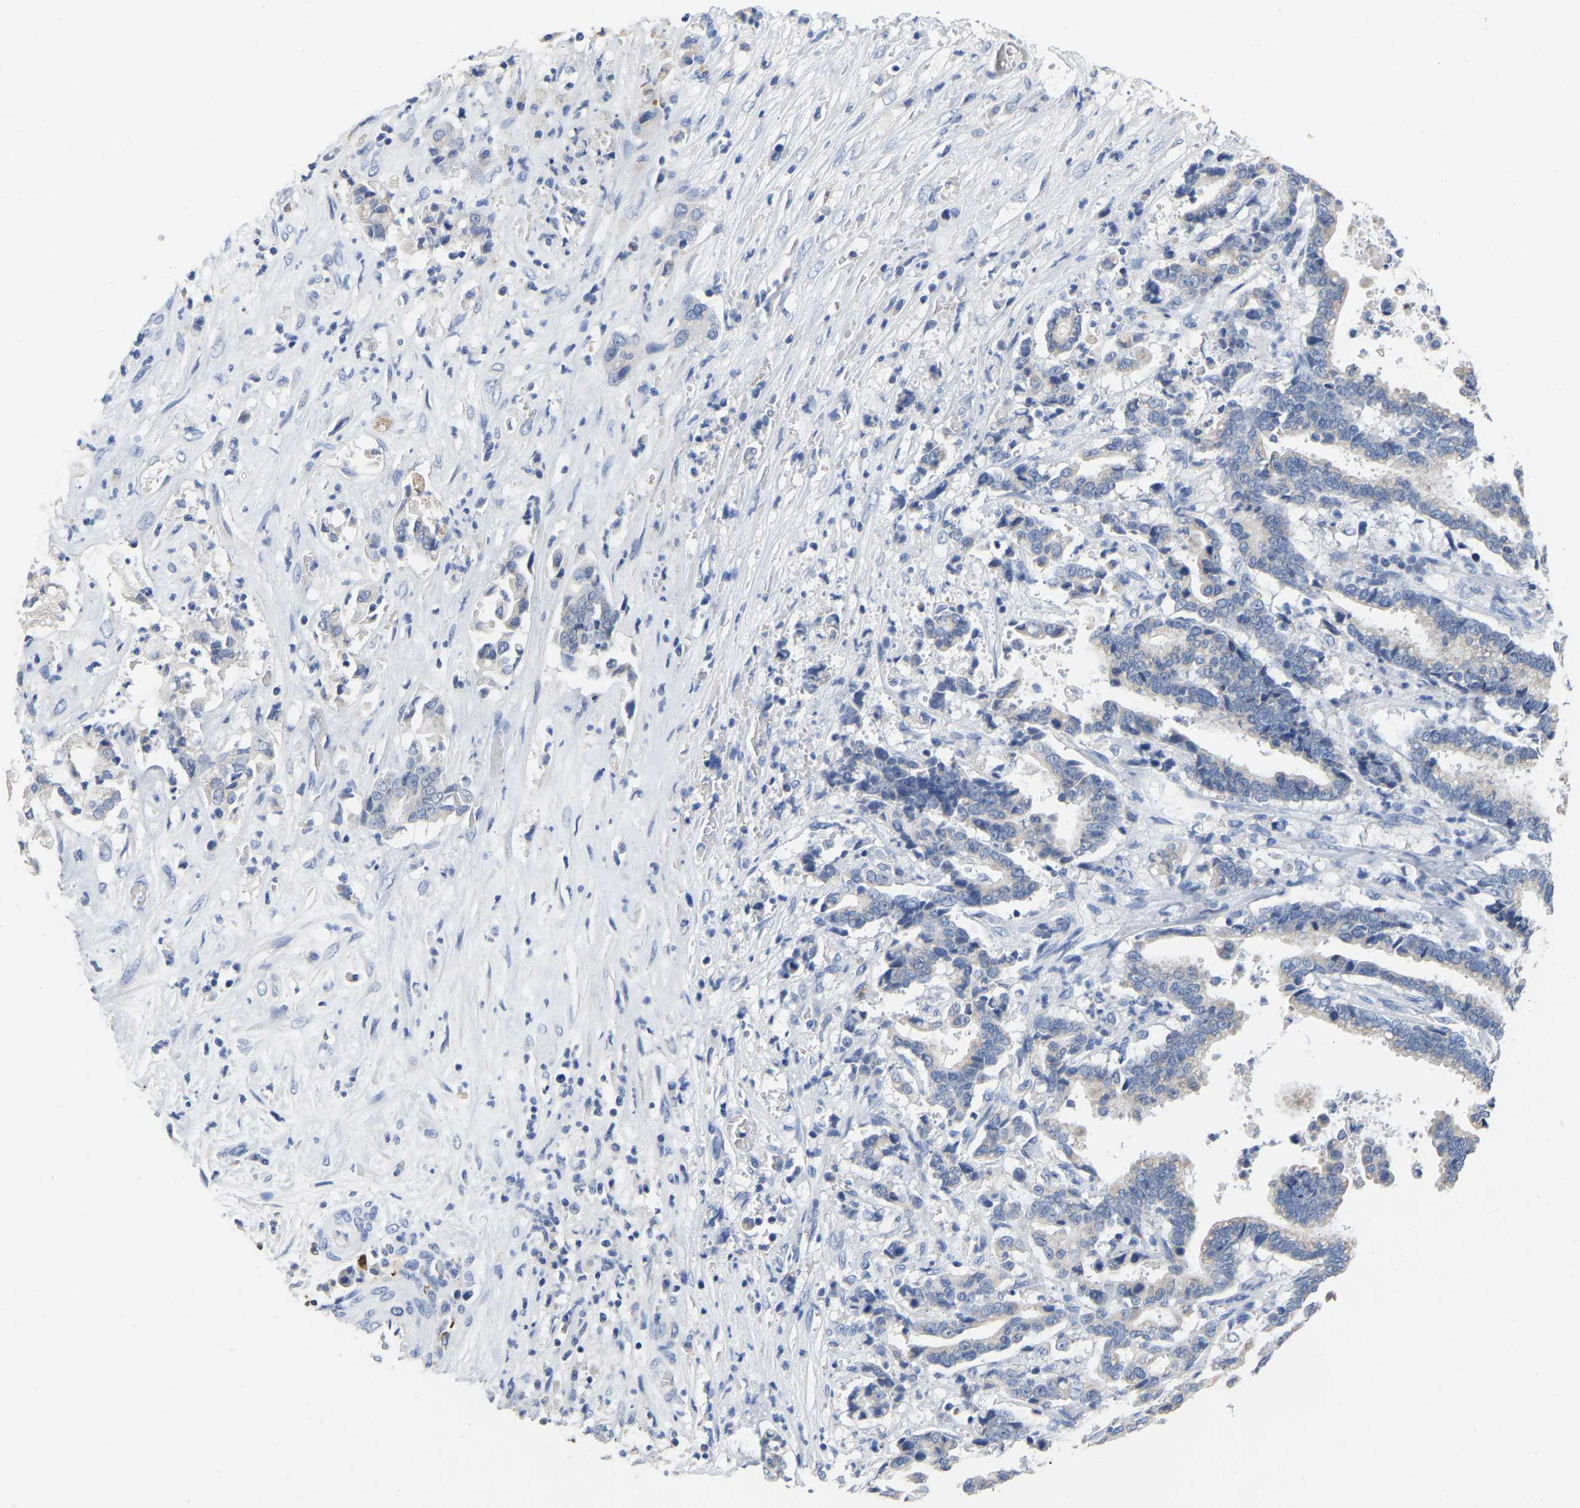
{"staining": {"intensity": "negative", "quantity": "none", "location": "none"}, "tissue": "liver cancer", "cell_type": "Tumor cells", "image_type": "cancer", "snomed": [{"axis": "morphology", "description": "Cholangiocarcinoma"}, {"axis": "topography", "description": "Liver"}], "caption": "A high-resolution histopathology image shows immunohistochemistry staining of liver cancer (cholangiocarcinoma), which reveals no significant positivity in tumor cells.", "gene": "ULBP2", "patient": {"sex": "male", "age": 57}}